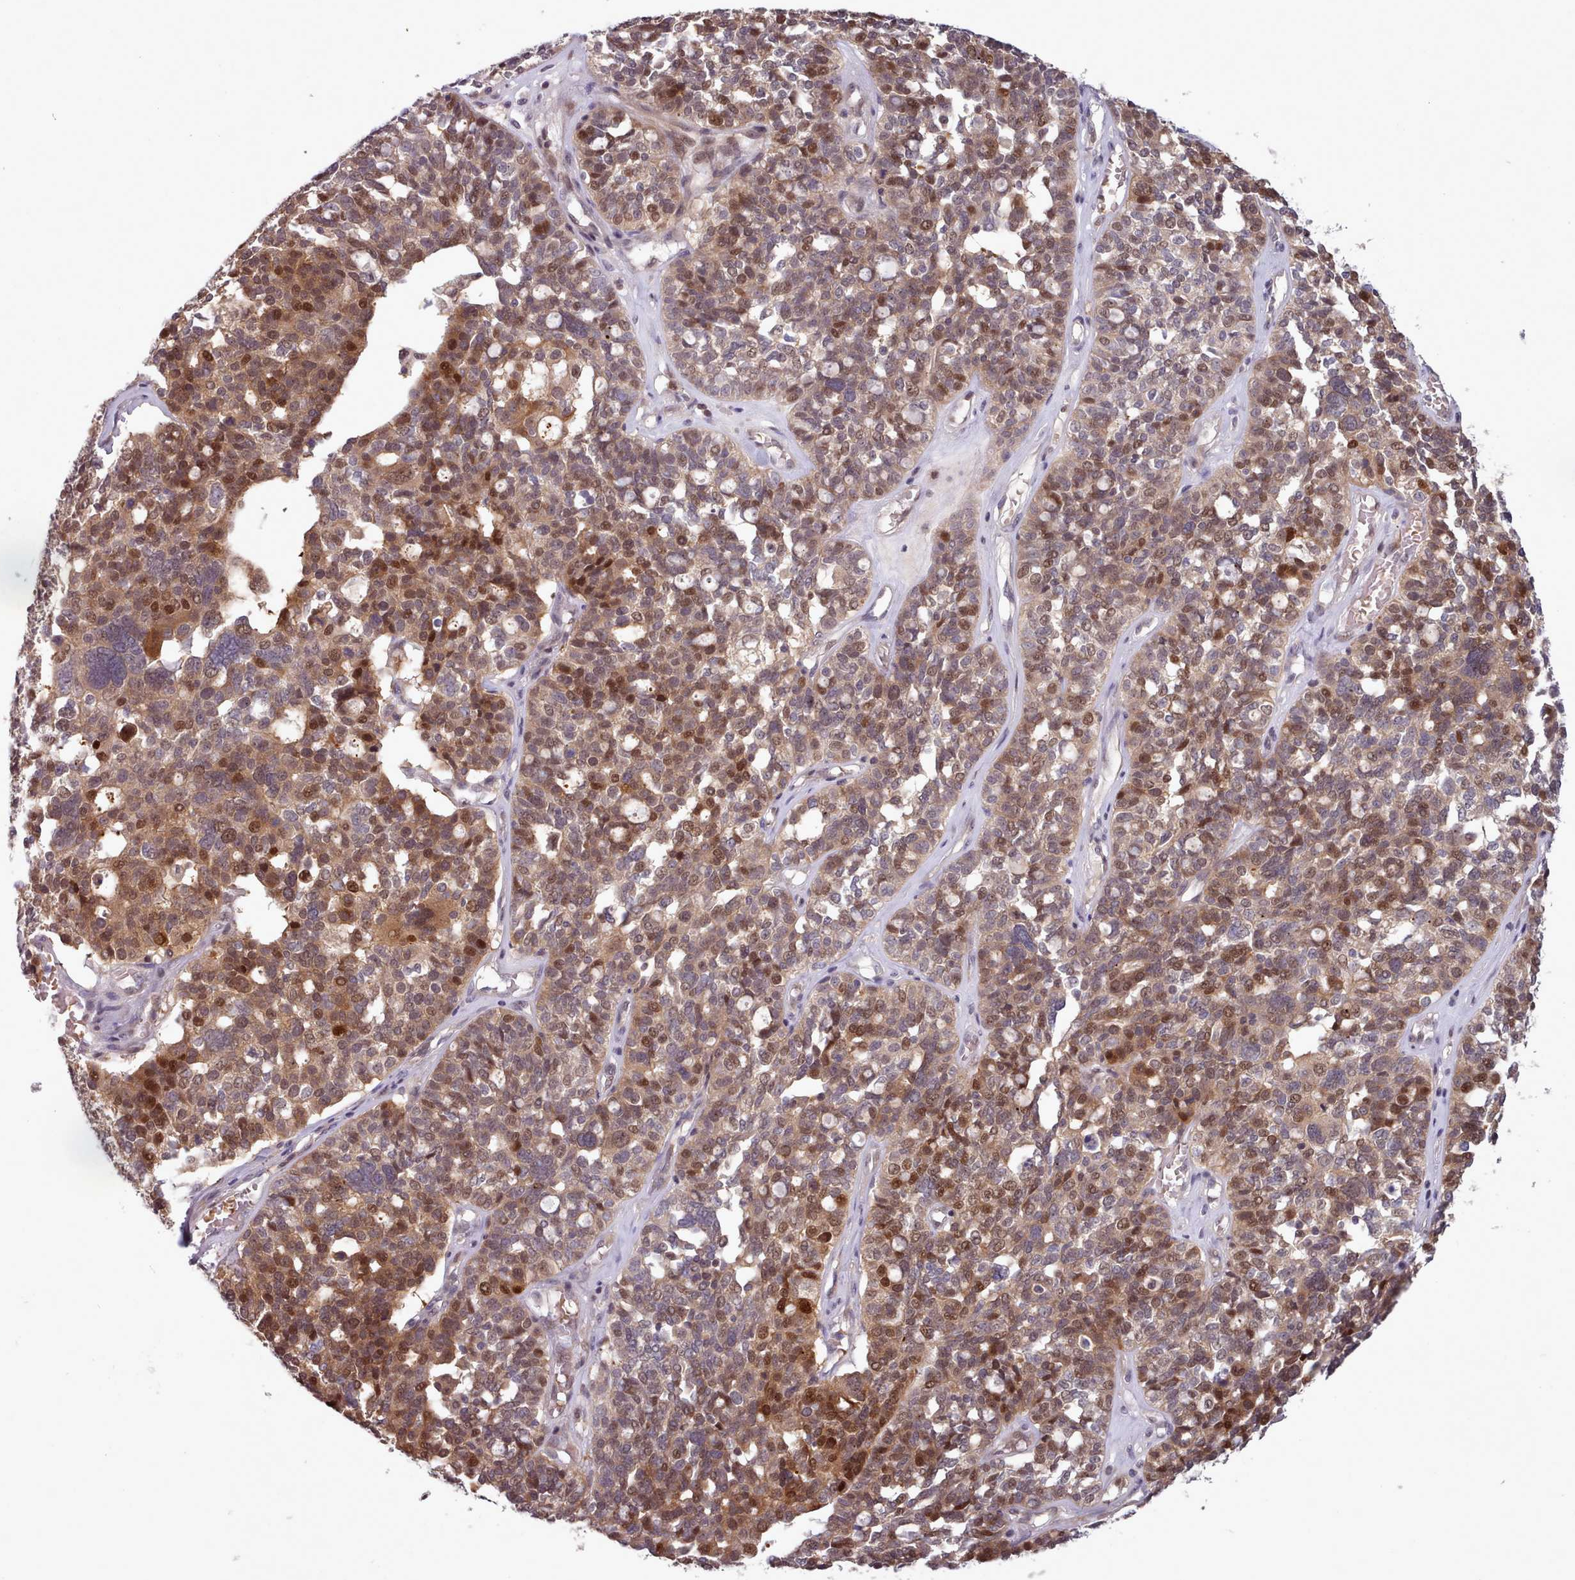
{"staining": {"intensity": "moderate", "quantity": ">75%", "location": "cytoplasmic/membranous,nuclear"}, "tissue": "ovarian cancer", "cell_type": "Tumor cells", "image_type": "cancer", "snomed": [{"axis": "morphology", "description": "Cystadenocarcinoma, serous, NOS"}, {"axis": "topography", "description": "Ovary"}], "caption": "There is medium levels of moderate cytoplasmic/membranous and nuclear staining in tumor cells of ovarian serous cystadenocarcinoma, as demonstrated by immunohistochemical staining (brown color).", "gene": "CLNS1A", "patient": {"sex": "female", "age": 59}}